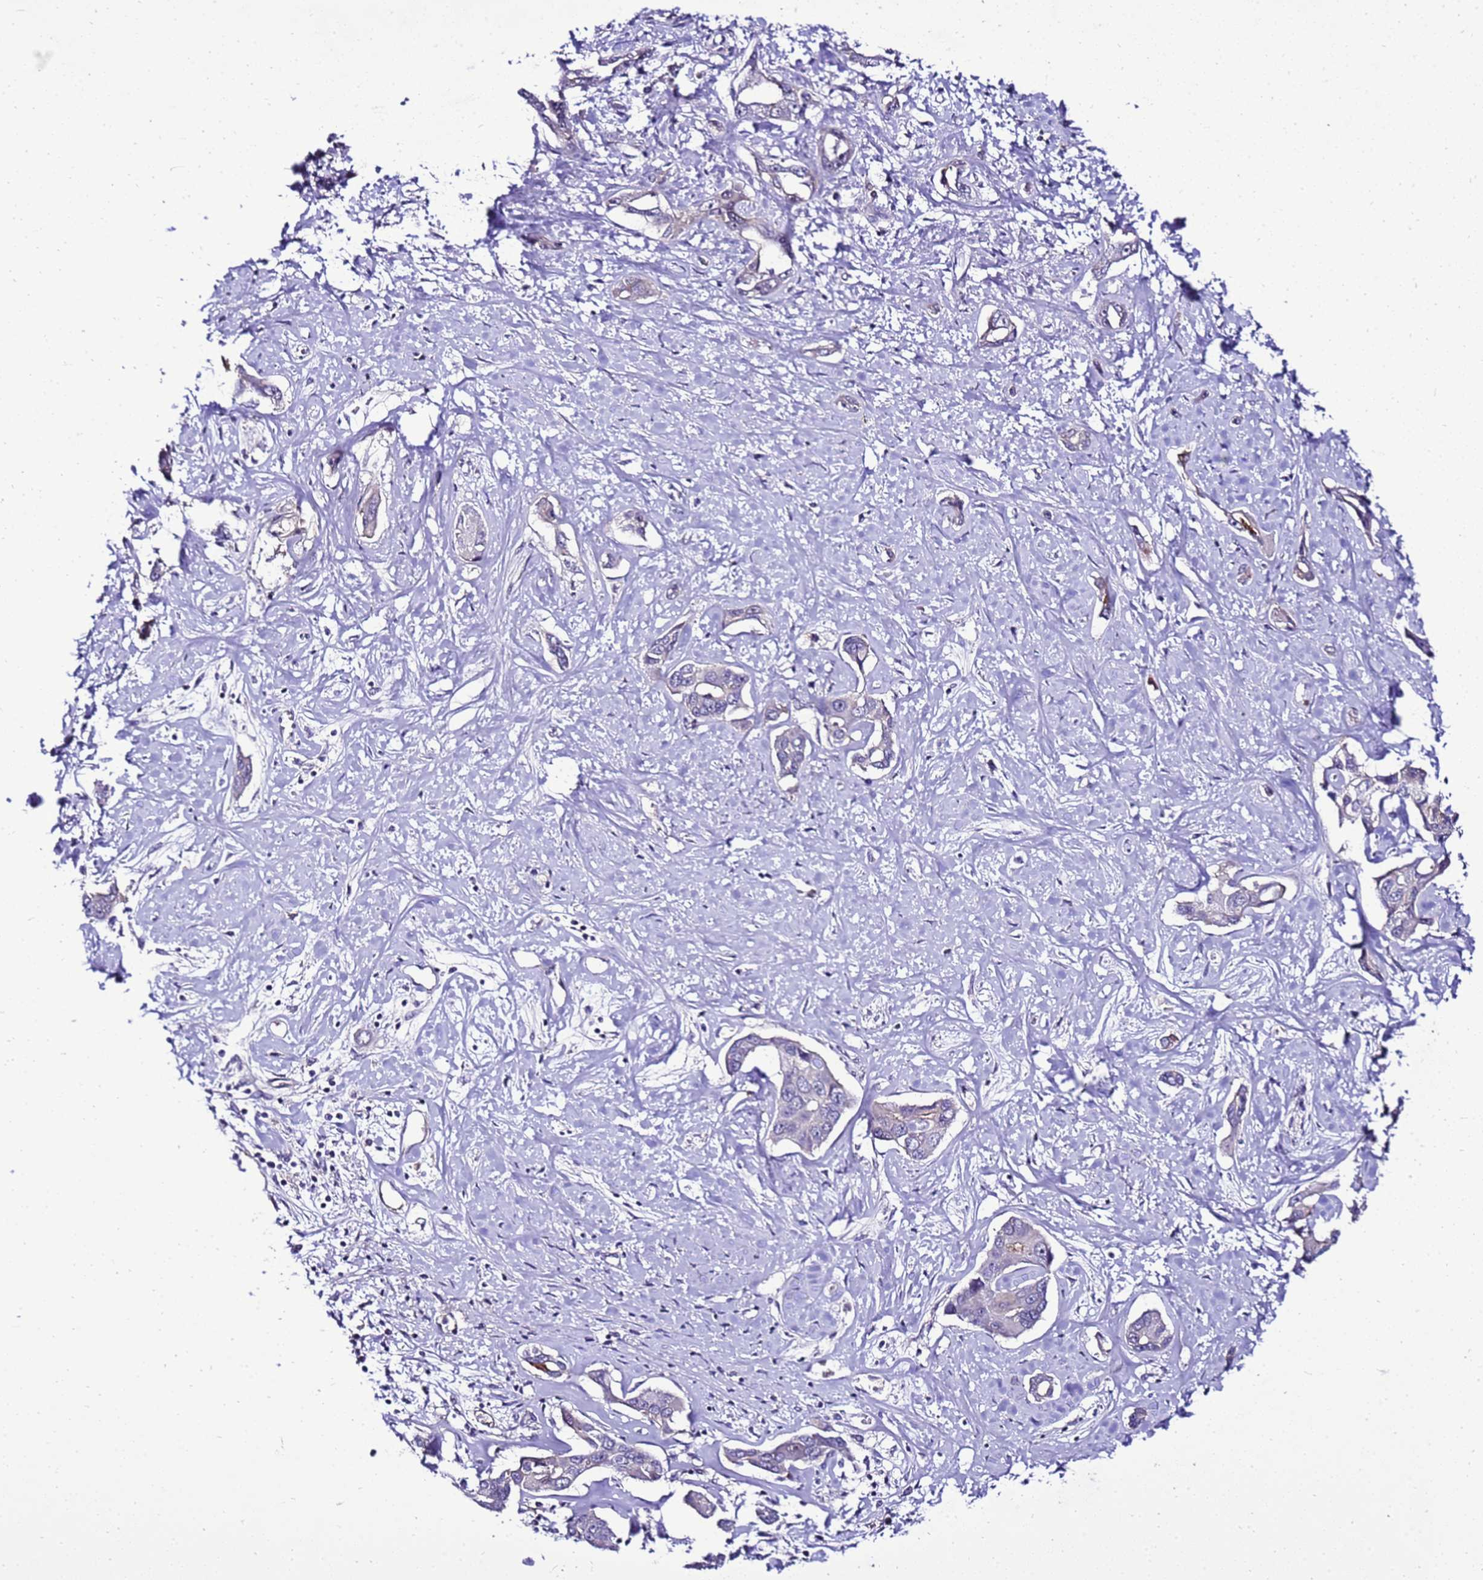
{"staining": {"intensity": "negative", "quantity": "none", "location": "none"}, "tissue": "liver cancer", "cell_type": "Tumor cells", "image_type": "cancer", "snomed": [{"axis": "morphology", "description": "Cholangiocarcinoma"}, {"axis": "topography", "description": "Liver"}], "caption": "Immunohistochemical staining of liver cancer (cholangiocarcinoma) exhibits no significant staining in tumor cells.", "gene": "C19orf47", "patient": {"sex": "male", "age": 59}}